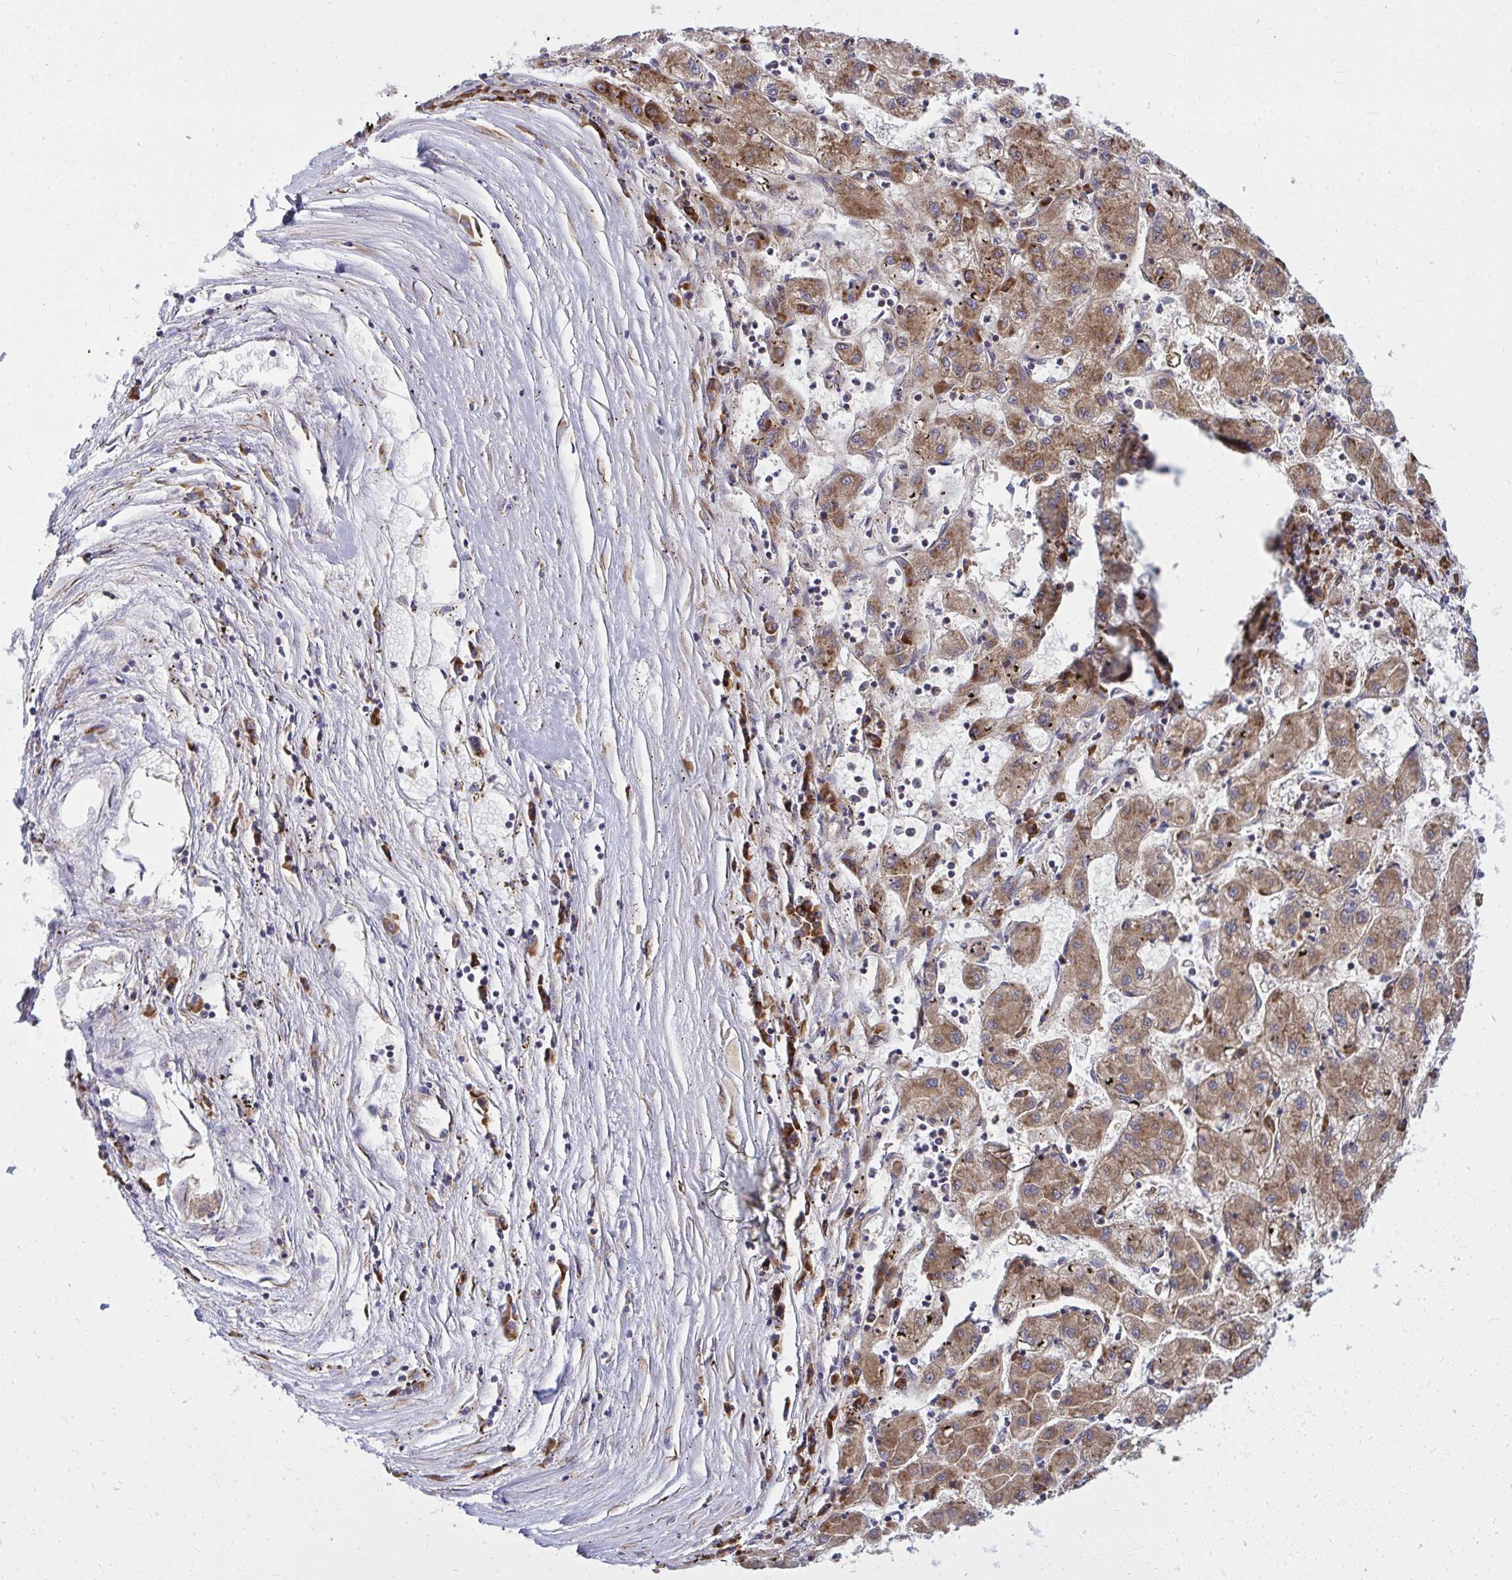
{"staining": {"intensity": "moderate", "quantity": ">75%", "location": "cytoplasmic/membranous"}, "tissue": "liver cancer", "cell_type": "Tumor cells", "image_type": "cancer", "snomed": [{"axis": "morphology", "description": "Carcinoma, Hepatocellular, NOS"}, {"axis": "topography", "description": "Liver"}], "caption": "Protein staining of liver cancer tissue reveals moderate cytoplasmic/membranous staining in approximately >75% of tumor cells.", "gene": "GFPT2", "patient": {"sex": "male", "age": 72}}